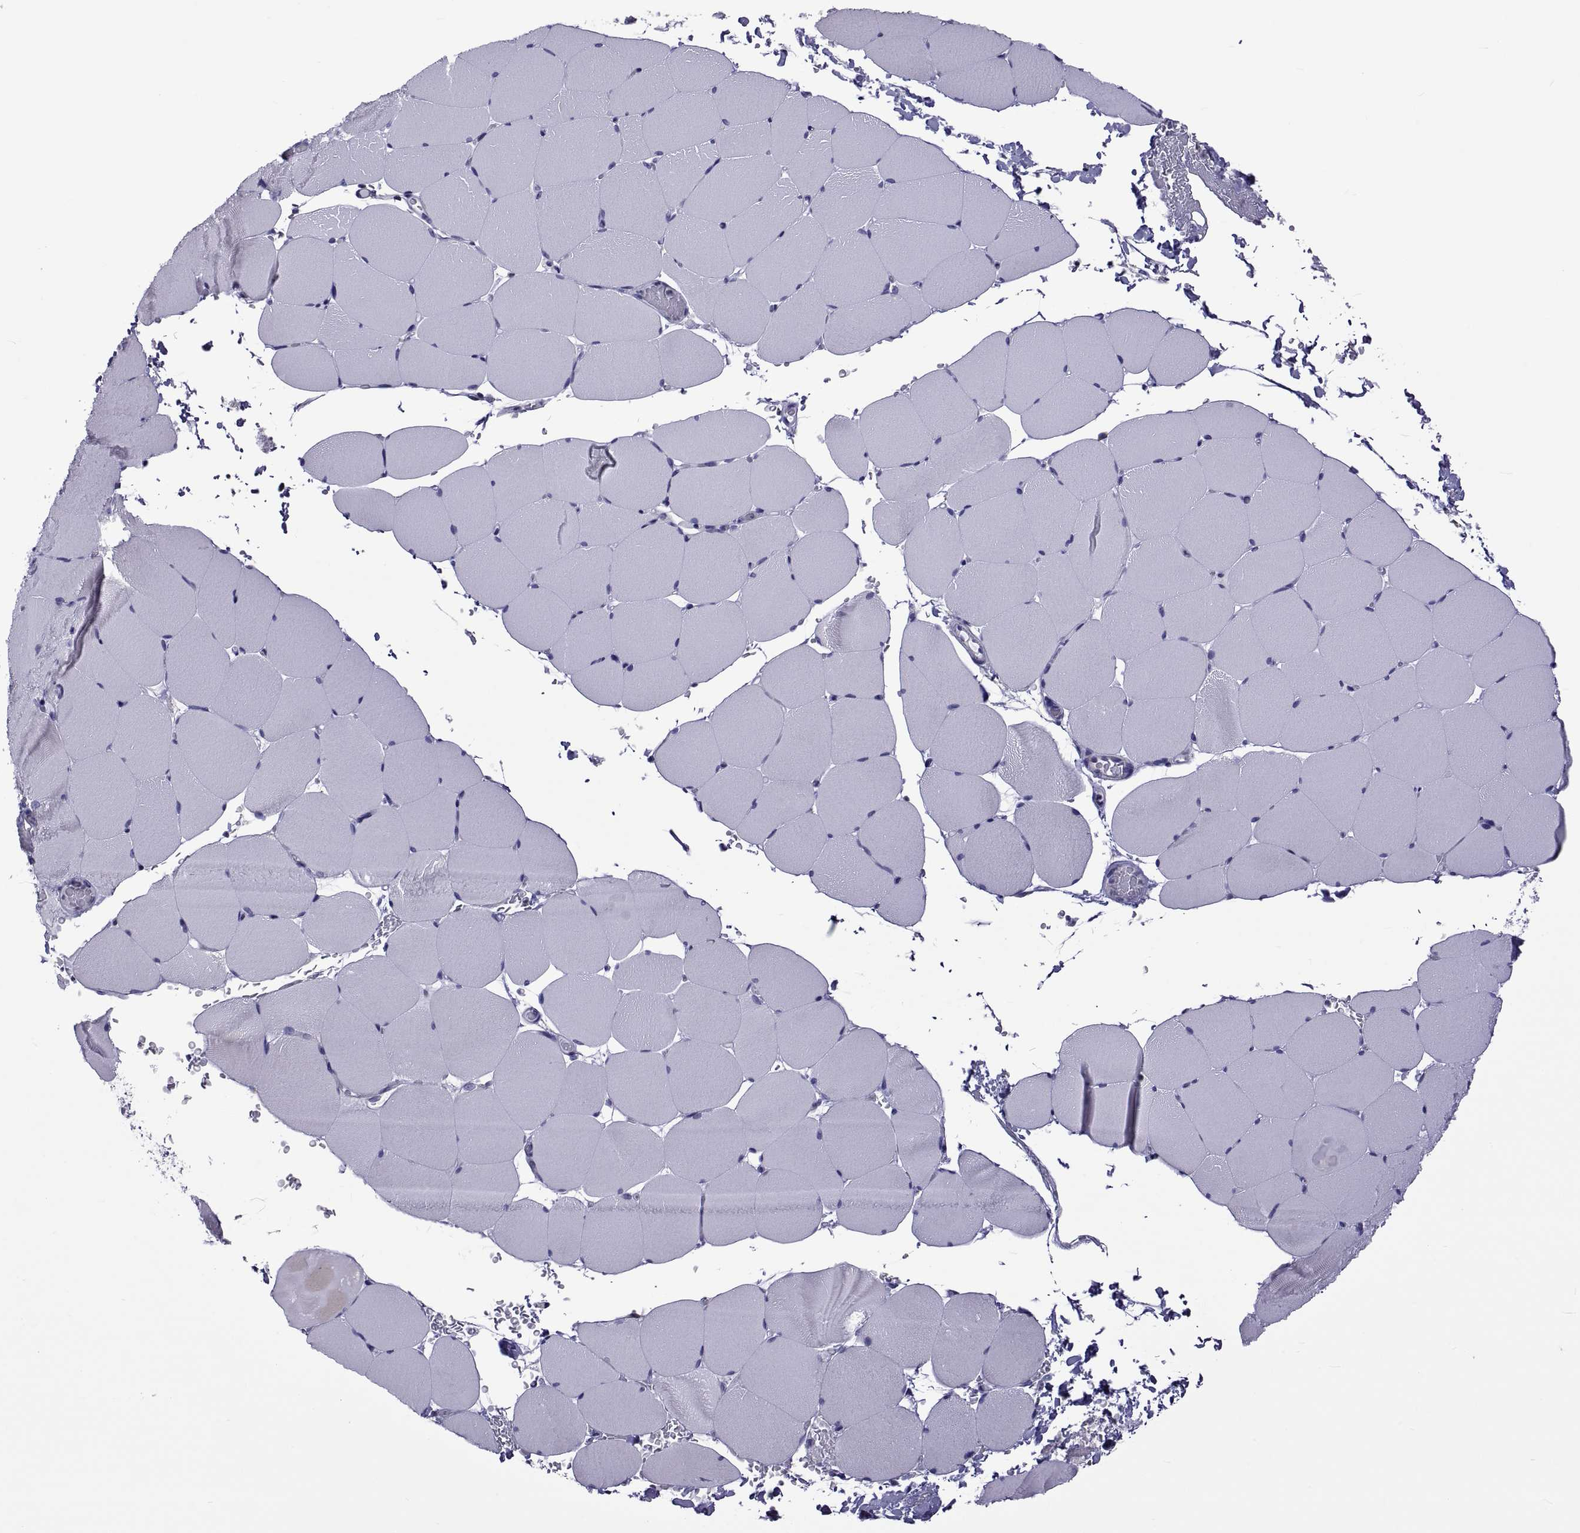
{"staining": {"intensity": "negative", "quantity": "none", "location": "none"}, "tissue": "skeletal muscle", "cell_type": "Myocytes", "image_type": "normal", "snomed": [{"axis": "morphology", "description": "Normal tissue, NOS"}, {"axis": "topography", "description": "Skeletal muscle"}], "caption": "Human skeletal muscle stained for a protein using immunohistochemistry exhibits no expression in myocytes.", "gene": "TMC3", "patient": {"sex": "female", "age": 37}}